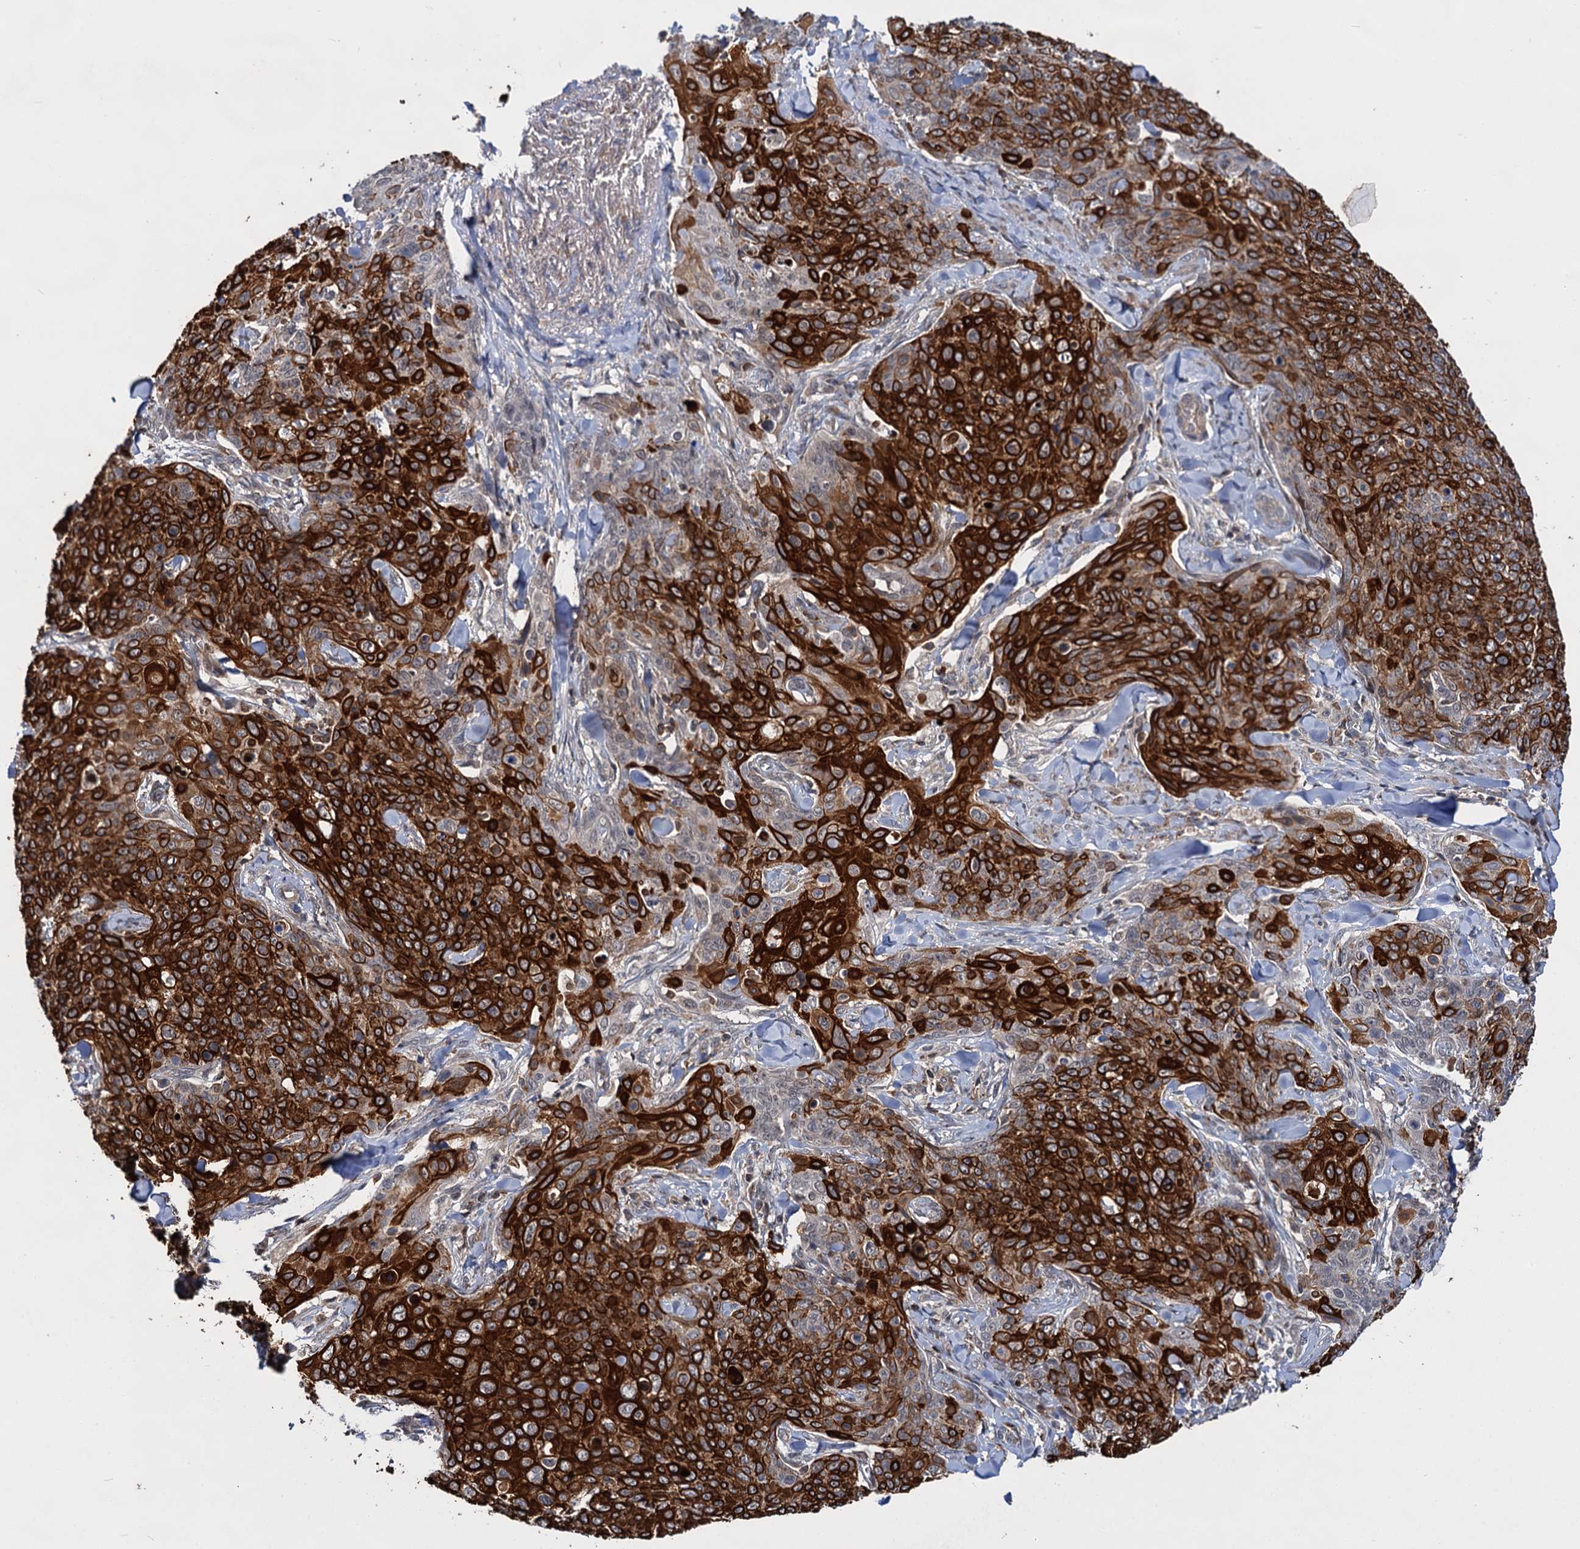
{"staining": {"intensity": "strong", "quantity": ">75%", "location": "cytoplasmic/membranous"}, "tissue": "skin cancer", "cell_type": "Tumor cells", "image_type": "cancer", "snomed": [{"axis": "morphology", "description": "Squamous cell carcinoma, NOS"}, {"axis": "topography", "description": "Skin"}, {"axis": "topography", "description": "Vulva"}], "caption": "A high amount of strong cytoplasmic/membranous positivity is appreciated in about >75% of tumor cells in skin cancer tissue.", "gene": "ABLIM1", "patient": {"sex": "female", "age": 85}}